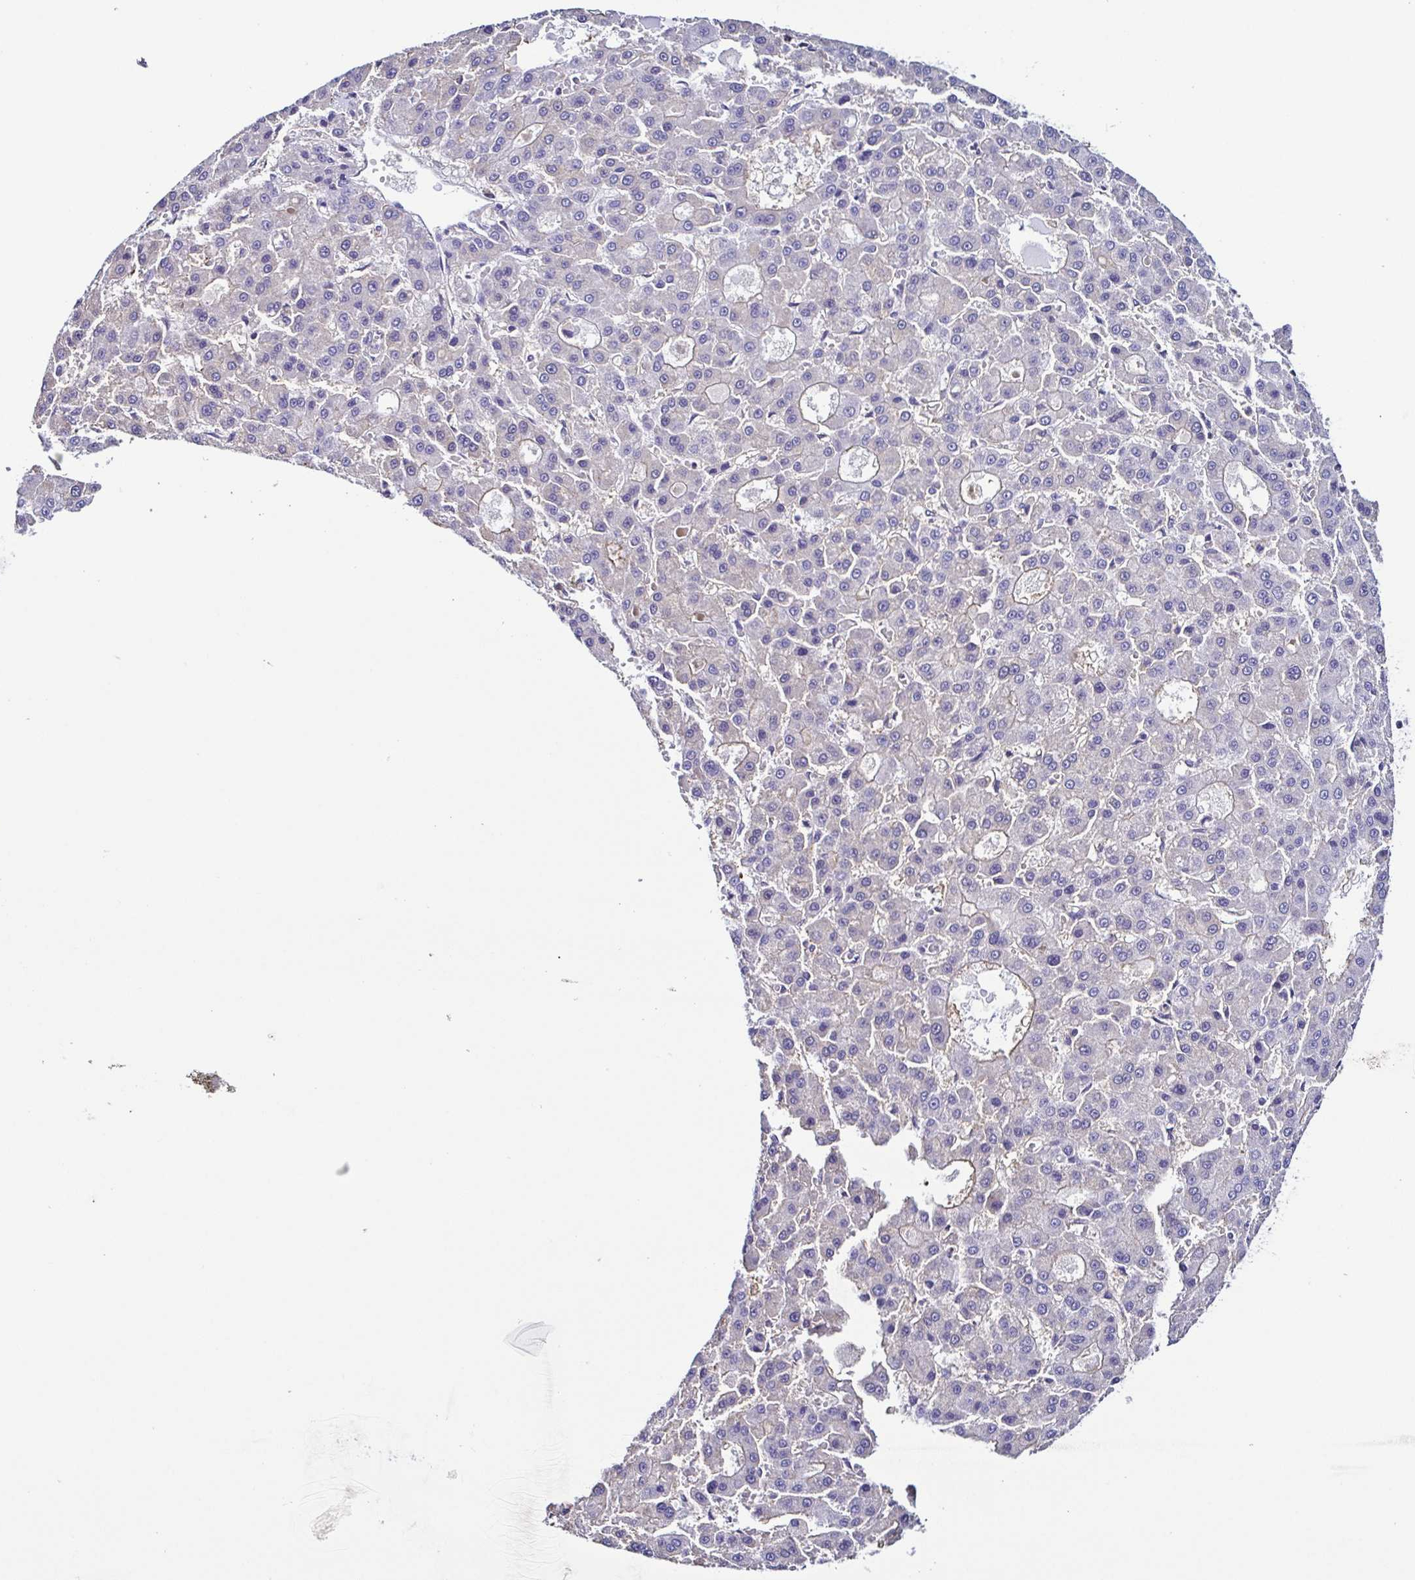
{"staining": {"intensity": "negative", "quantity": "none", "location": "none"}, "tissue": "liver cancer", "cell_type": "Tumor cells", "image_type": "cancer", "snomed": [{"axis": "morphology", "description": "Carcinoma, Hepatocellular, NOS"}, {"axis": "topography", "description": "Liver"}], "caption": "Image shows no protein positivity in tumor cells of liver hepatocellular carcinoma tissue.", "gene": "TNNT2", "patient": {"sex": "male", "age": 70}}